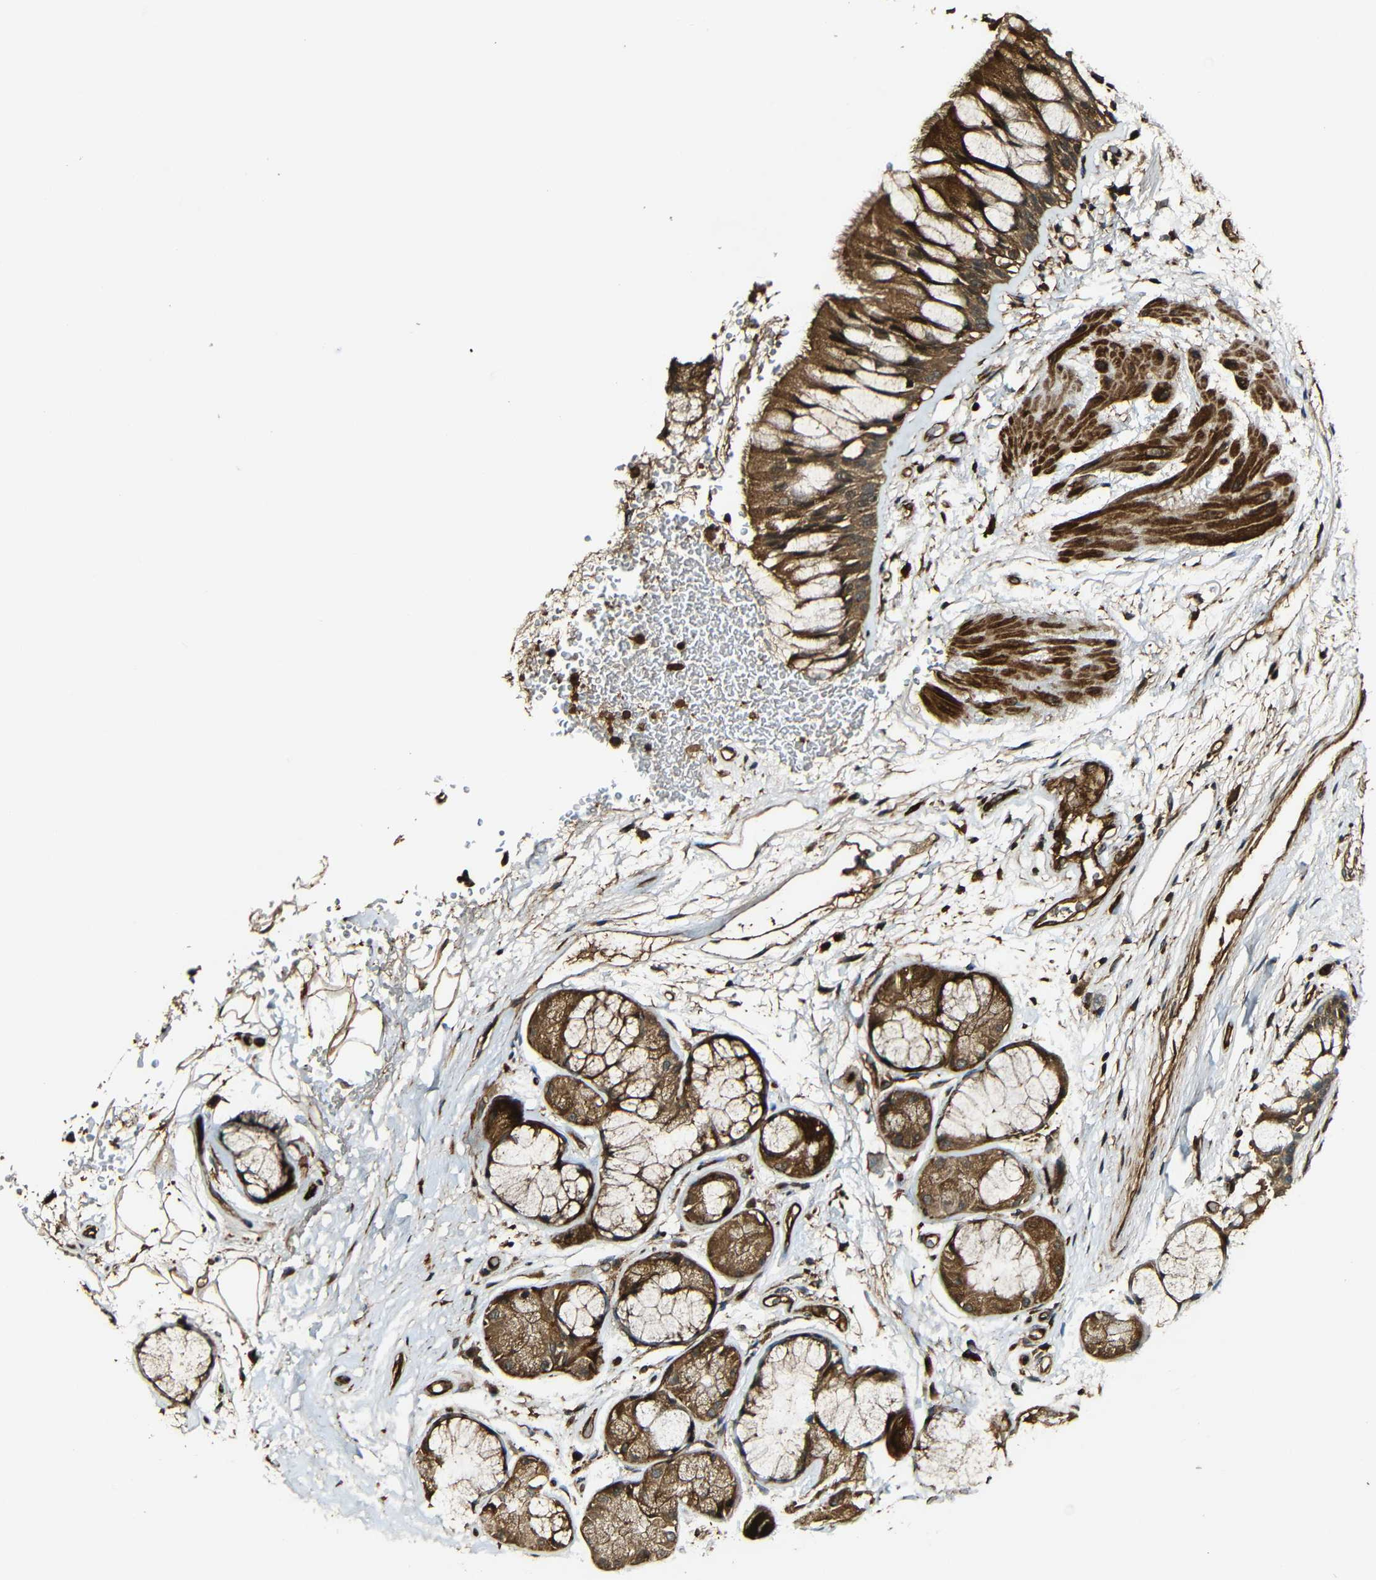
{"staining": {"intensity": "moderate", "quantity": ">75%", "location": "cytoplasmic/membranous"}, "tissue": "bronchus", "cell_type": "Respiratory epithelial cells", "image_type": "normal", "snomed": [{"axis": "morphology", "description": "Normal tissue, NOS"}, {"axis": "topography", "description": "Bronchus"}], "caption": "Bronchus stained with DAB (3,3'-diaminobenzidine) IHC shows medium levels of moderate cytoplasmic/membranous staining in about >75% of respiratory epithelial cells. The staining is performed using DAB (3,3'-diaminobenzidine) brown chromogen to label protein expression. The nuclei are counter-stained blue using hematoxylin.", "gene": "CASP8", "patient": {"sex": "male", "age": 66}}